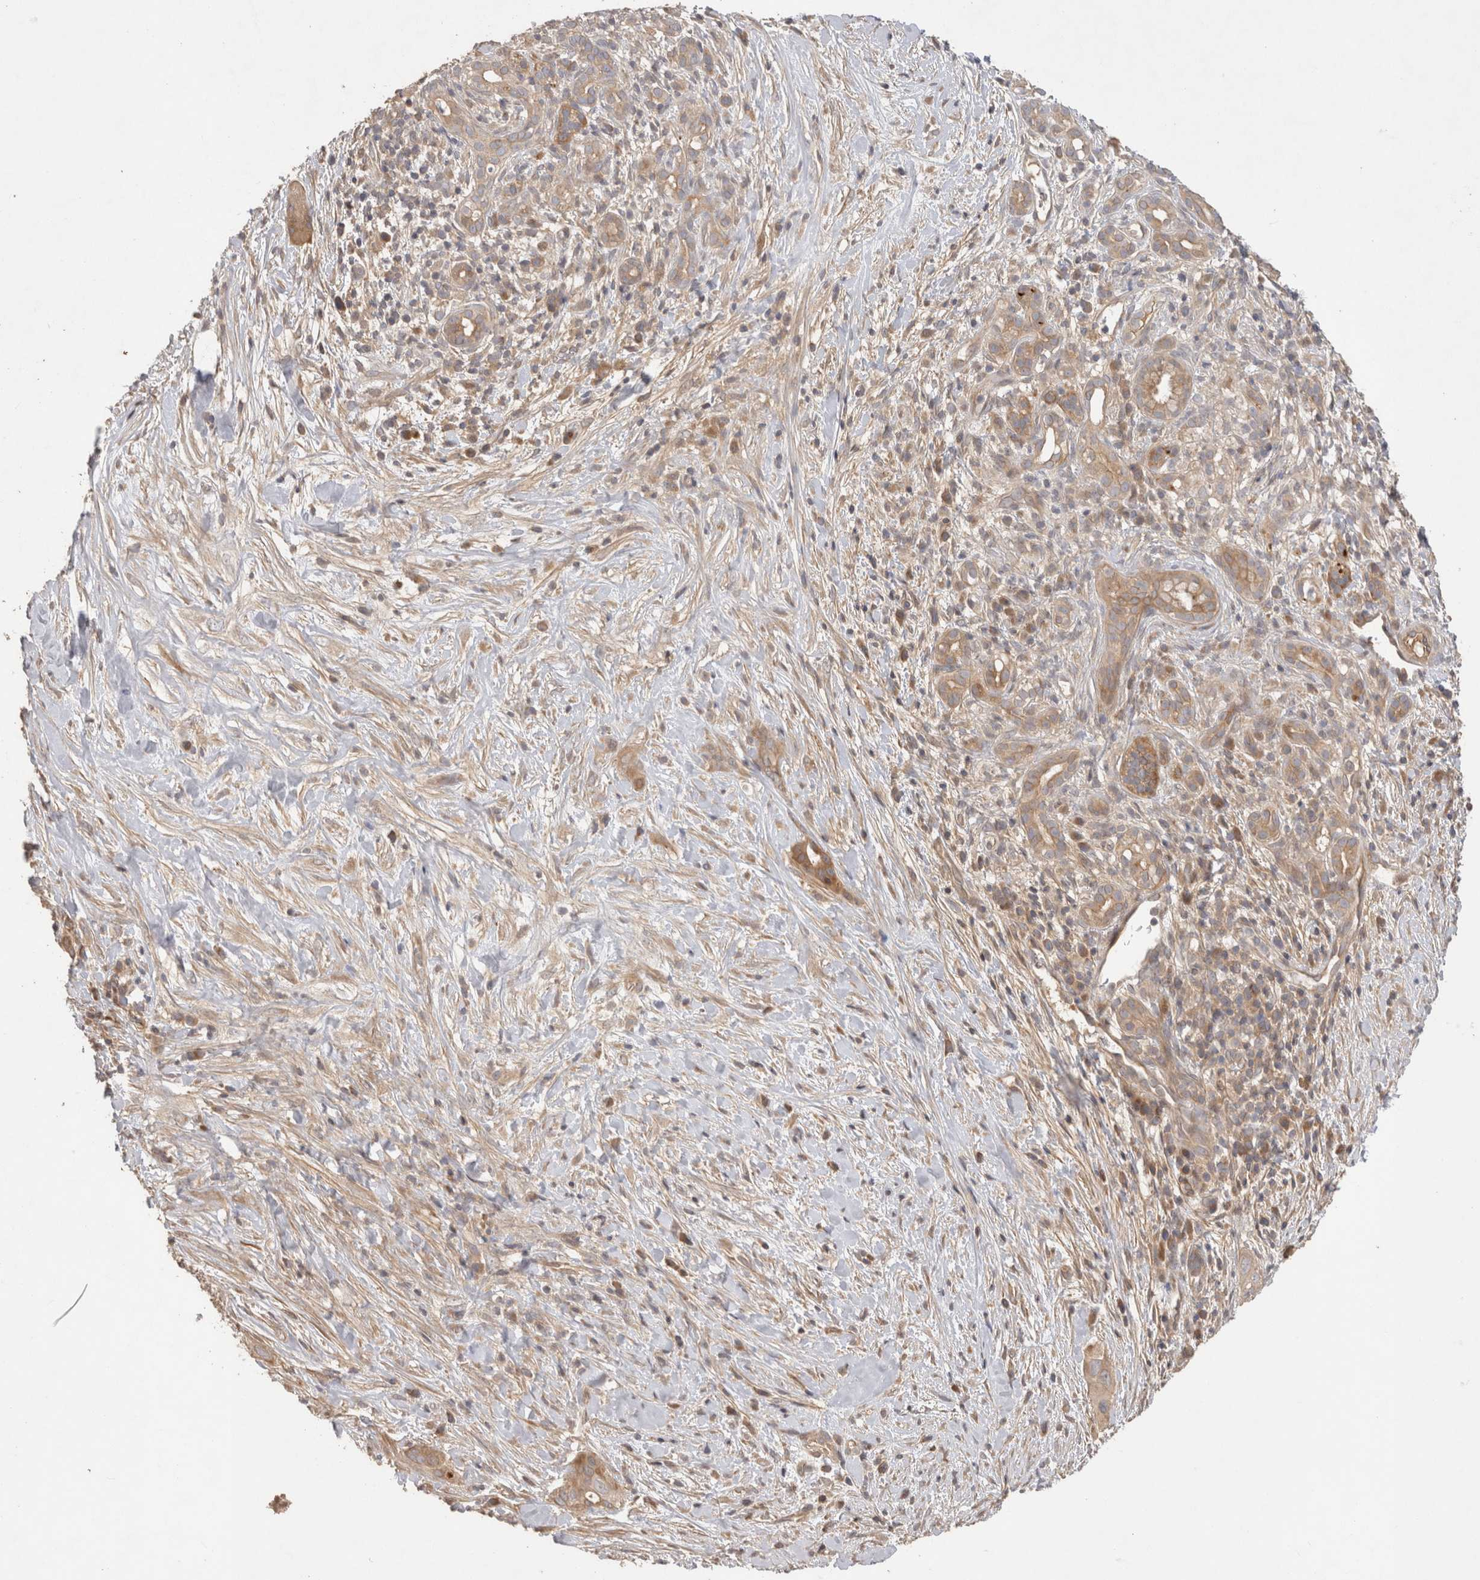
{"staining": {"intensity": "weak", "quantity": ">75%", "location": "cytoplasmic/membranous"}, "tissue": "pancreatic cancer", "cell_type": "Tumor cells", "image_type": "cancer", "snomed": [{"axis": "morphology", "description": "Adenocarcinoma, NOS"}, {"axis": "topography", "description": "Pancreas"}], "caption": "Immunohistochemical staining of human adenocarcinoma (pancreatic) displays low levels of weak cytoplasmic/membranous staining in approximately >75% of tumor cells.", "gene": "PPP1R42", "patient": {"sex": "male", "age": 58}}